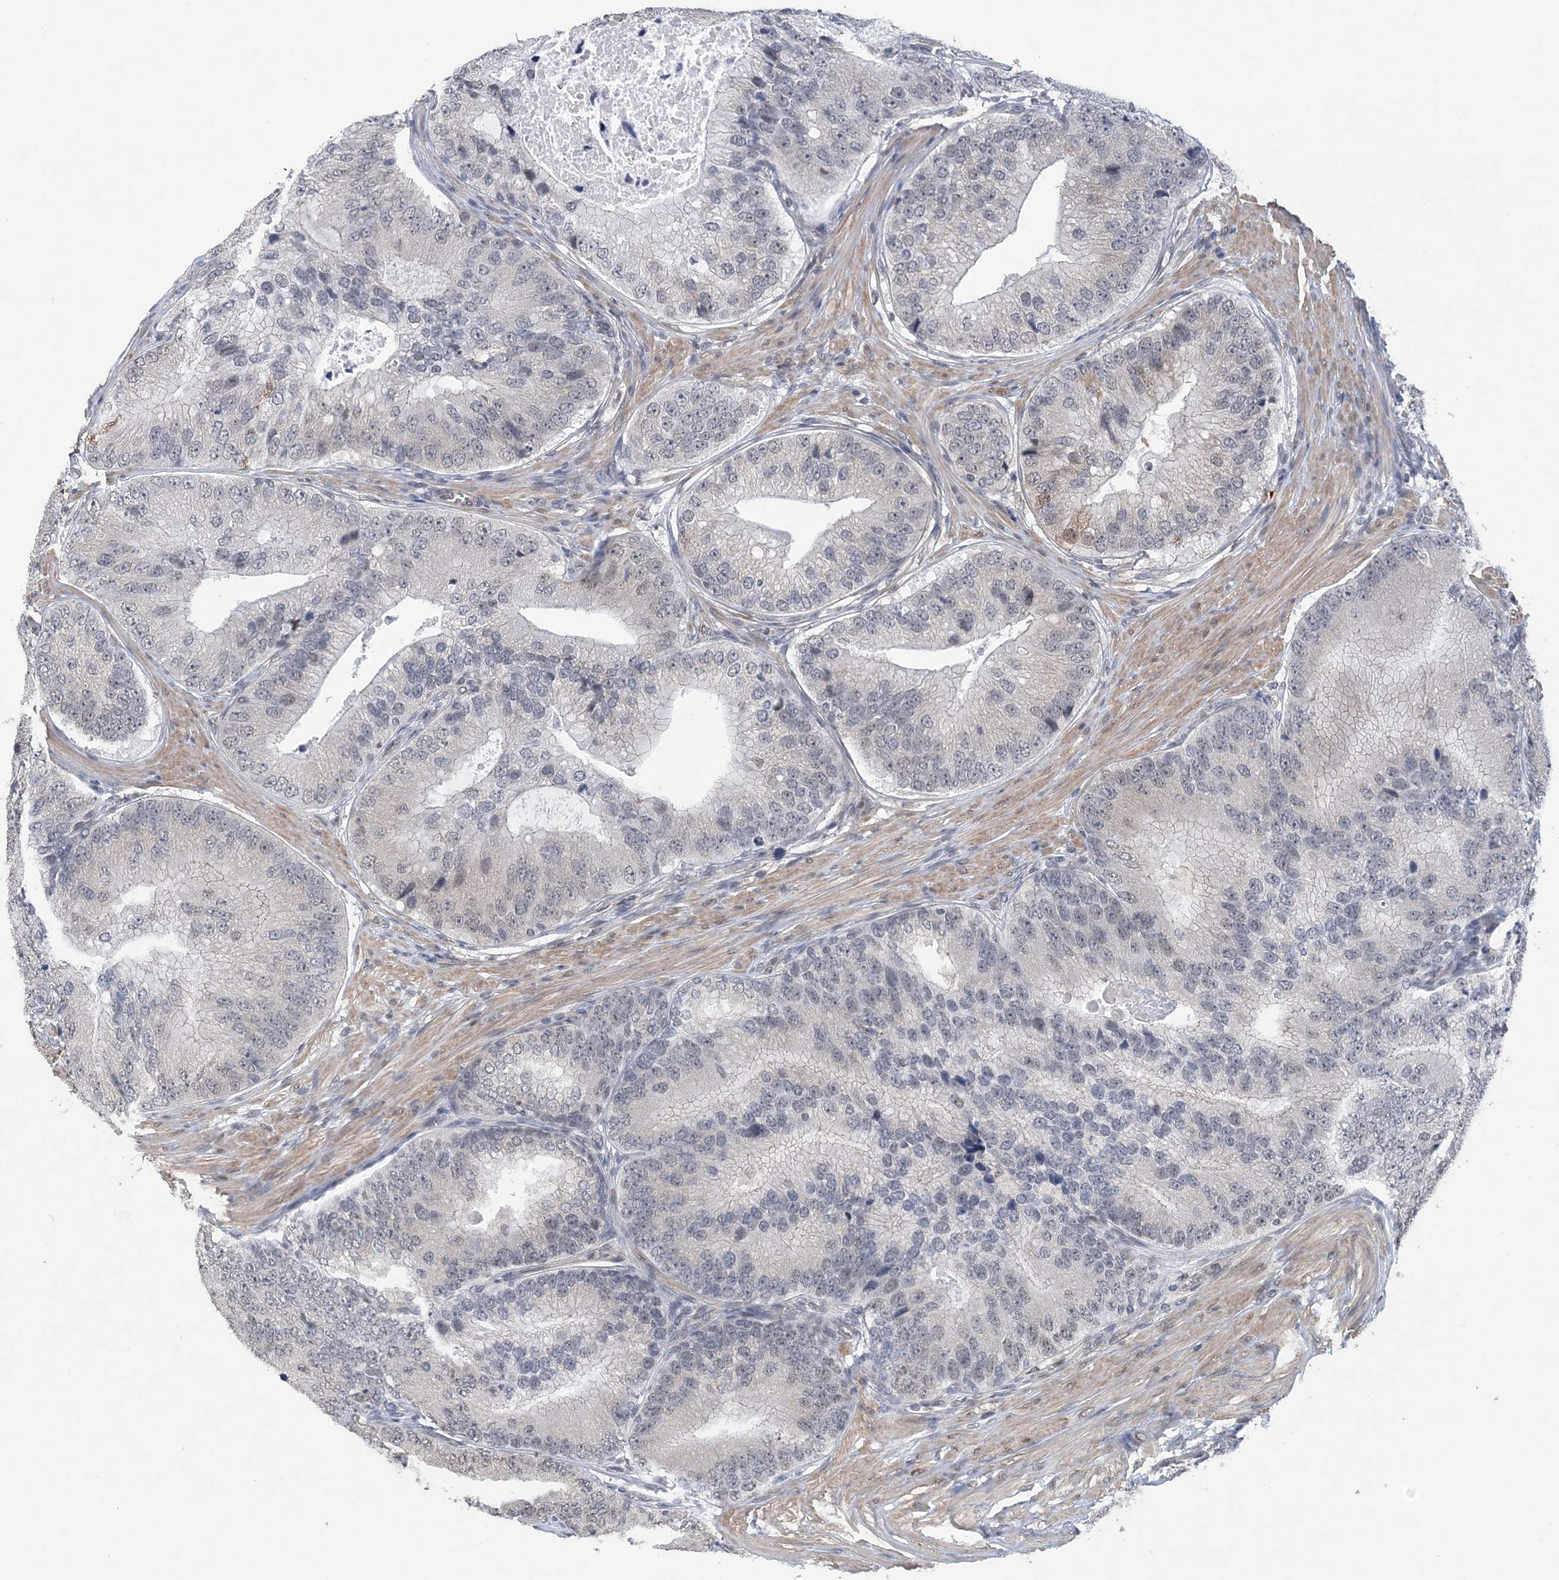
{"staining": {"intensity": "negative", "quantity": "none", "location": "none"}, "tissue": "prostate cancer", "cell_type": "Tumor cells", "image_type": "cancer", "snomed": [{"axis": "morphology", "description": "Adenocarcinoma, High grade"}, {"axis": "topography", "description": "Prostate"}], "caption": "Photomicrograph shows no protein positivity in tumor cells of prostate cancer (adenocarcinoma (high-grade)) tissue.", "gene": "CCDC152", "patient": {"sex": "male", "age": 70}}